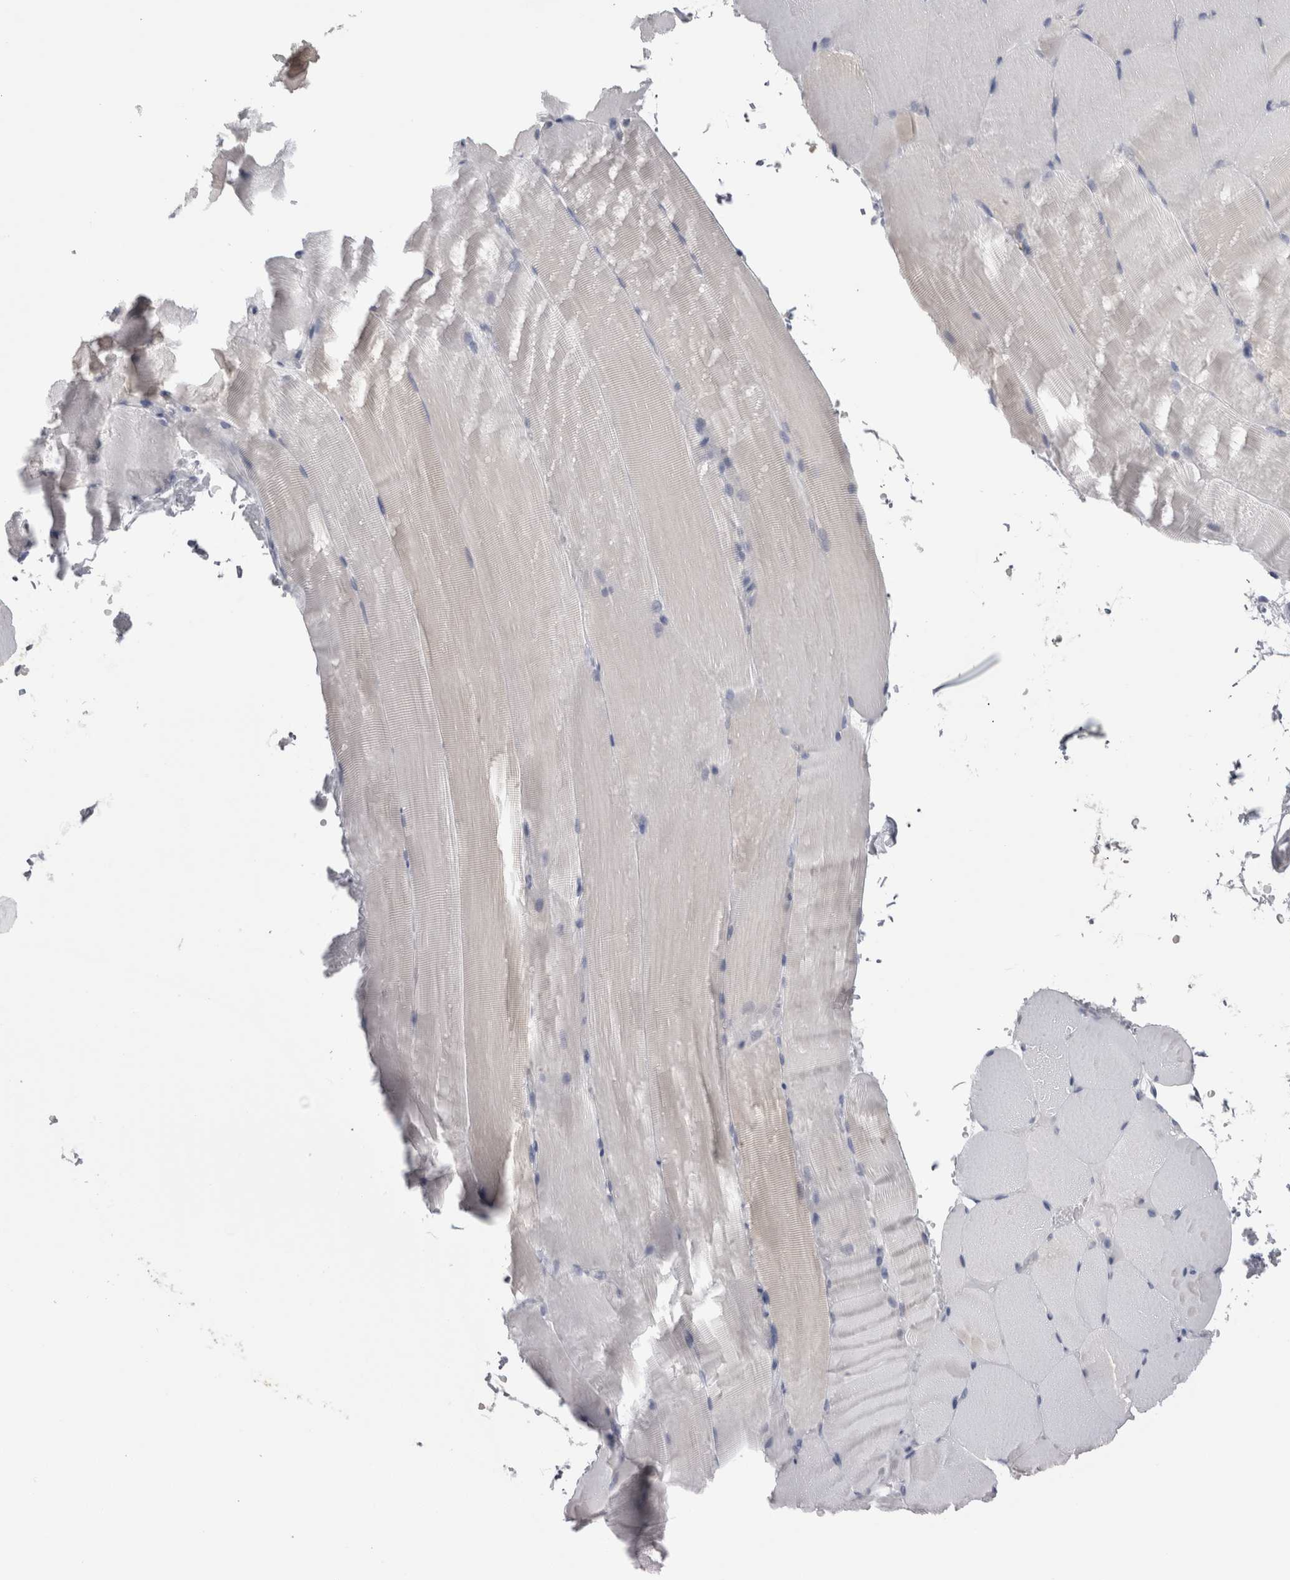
{"staining": {"intensity": "negative", "quantity": "none", "location": "none"}, "tissue": "skeletal muscle", "cell_type": "Myocytes", "image_type": "normal", "snomed": [{"axis": "morphology", "description": "Normal tissue, NOS"}, {"axis": "topography", "description": "Skeletal muscle"}, {"axis": "topography", "description": "Parathyroid gland"}], "caption": "Image shows no protein staining in myocytes of benign skeletal muscle.", "gene": "SCRN1", "patient": {"sex": "female", "age": 37}}